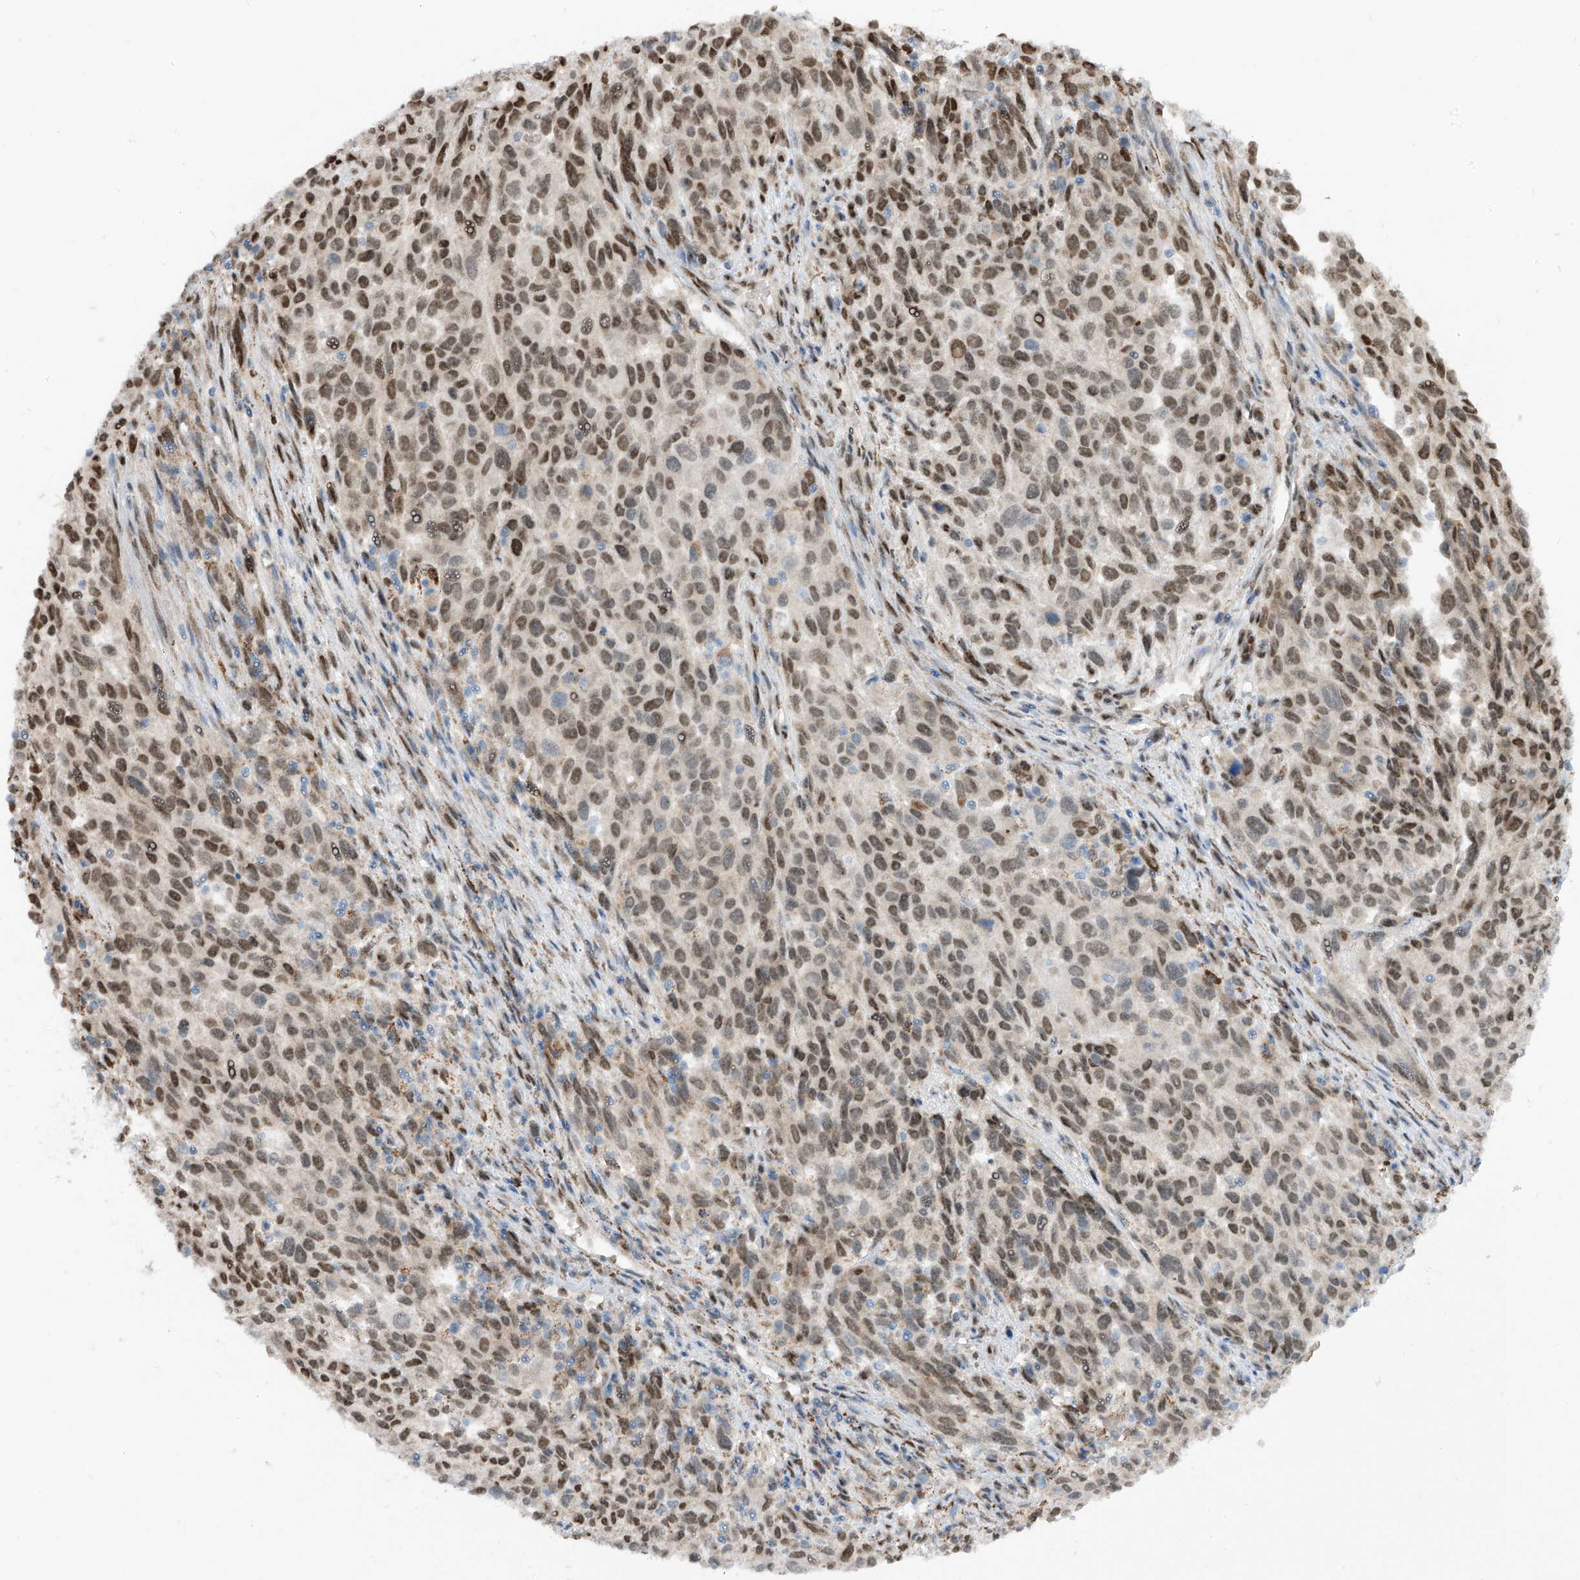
{"staining": {"intensity": "moderate", "quantity": ">75%", "location": "nuclear"}, "tissue": "melanoma", "cell_type": "Tumor cells", "image_type": "cancer", "snomed": [{"axis": "morphology", "description": "Malignant melanoma, Metastatic site"}, {"axis": "topography", "description": "Lymph node"}], "caption": "Brown immunohistochemical staining in melanoma exhibits moderate nuclear staining in about >75% of tumor cells.", "gene": "PM20D2", "patient": {"sex": "male", "age": 61}}